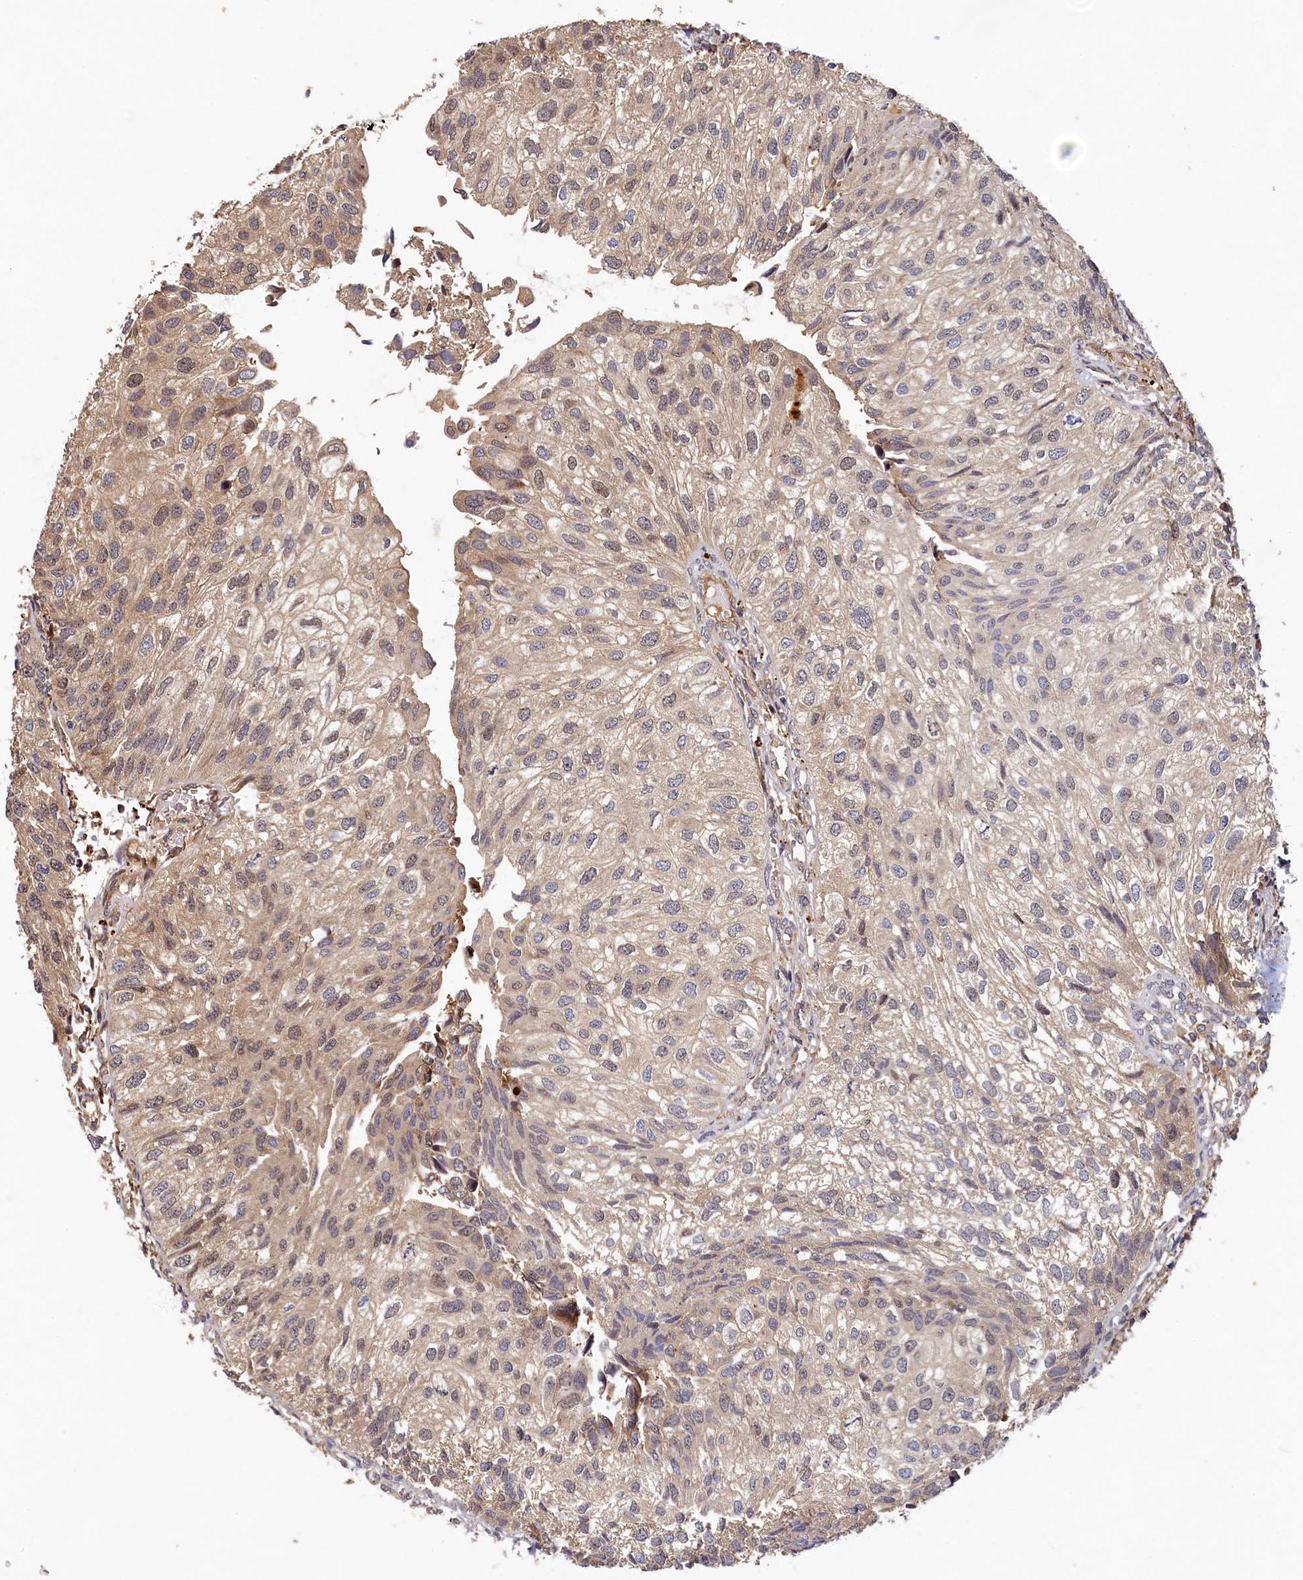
{"staining": {"intensity": "weak", "quantity": "<25%", "location": "cytoplasmic/membranous,nuclear"}, "tissue": "urothelial cancer", "cell_type": "Tumor cells", "image_type": "cancer", "snomed": [{"axis": "morphology", "description": "Urothelial carcinoma, Low grade"}, {"axis": "topography", "description": "Urinary bladder"}], "caption": "This is an IHC image of human urothelial carcinoma (low-grade). There is no positivity in tumor cells.", "gene": "LCMT2", "patient": {"sex": "female", "age": 89}}